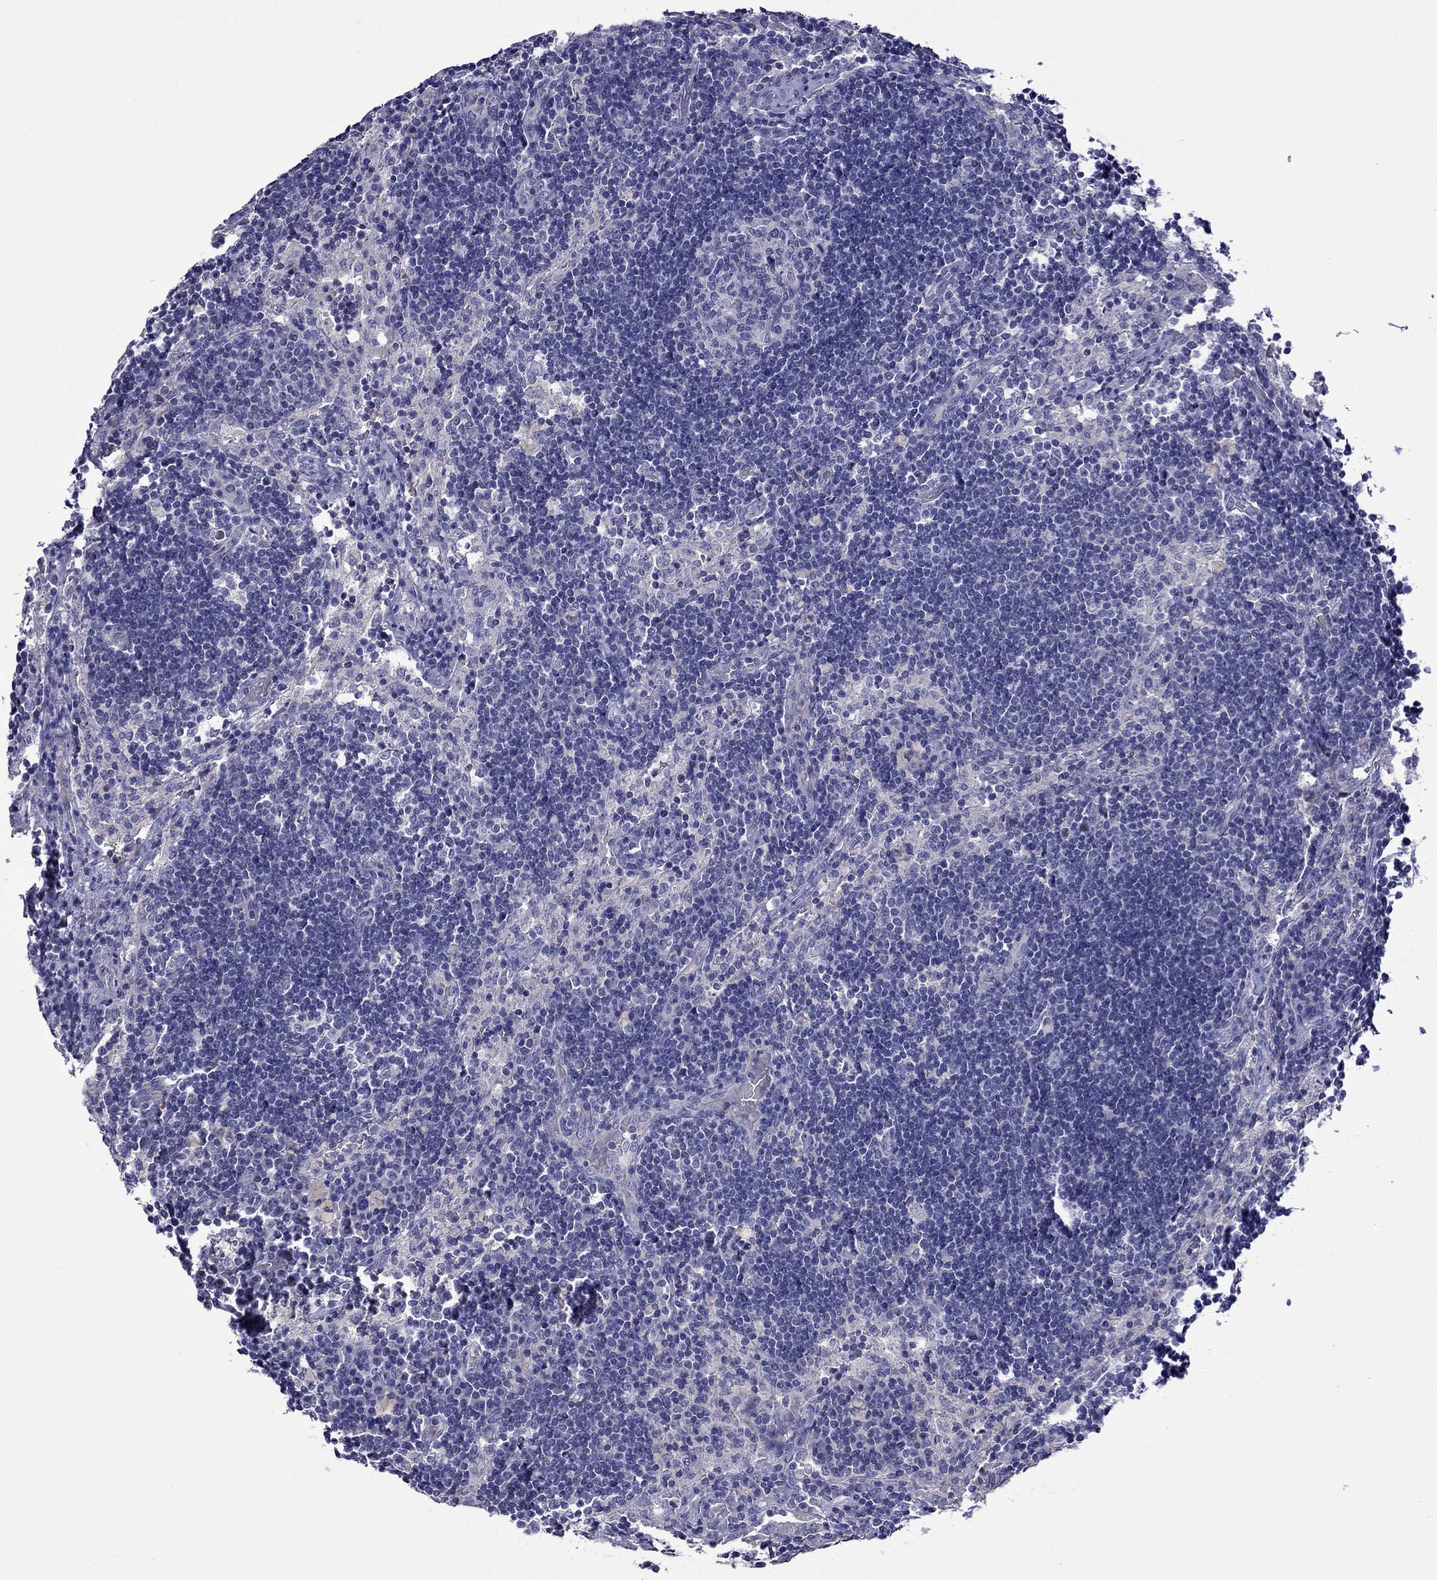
{"staining": {"intensity": "negative", "quantity": "none", "location": "none"}, "tissue": "lymph node", "cell_type": "Germinal center cells", "image_type": "normal", "snomed": [{"axis": "morphology", "description": "Normal tissue, NOS"}, {"axis": "topography", "description": "Lymph node"}], "caption": "An image of lymph node stained for a protein reveals no brown staining in germinal center cells. The staining is performed using DAB brown chromogen with nuclei counter-stained in using hematoxylin.", "gene": "STAR", "patient": {"sex": "male", "age": 63}}